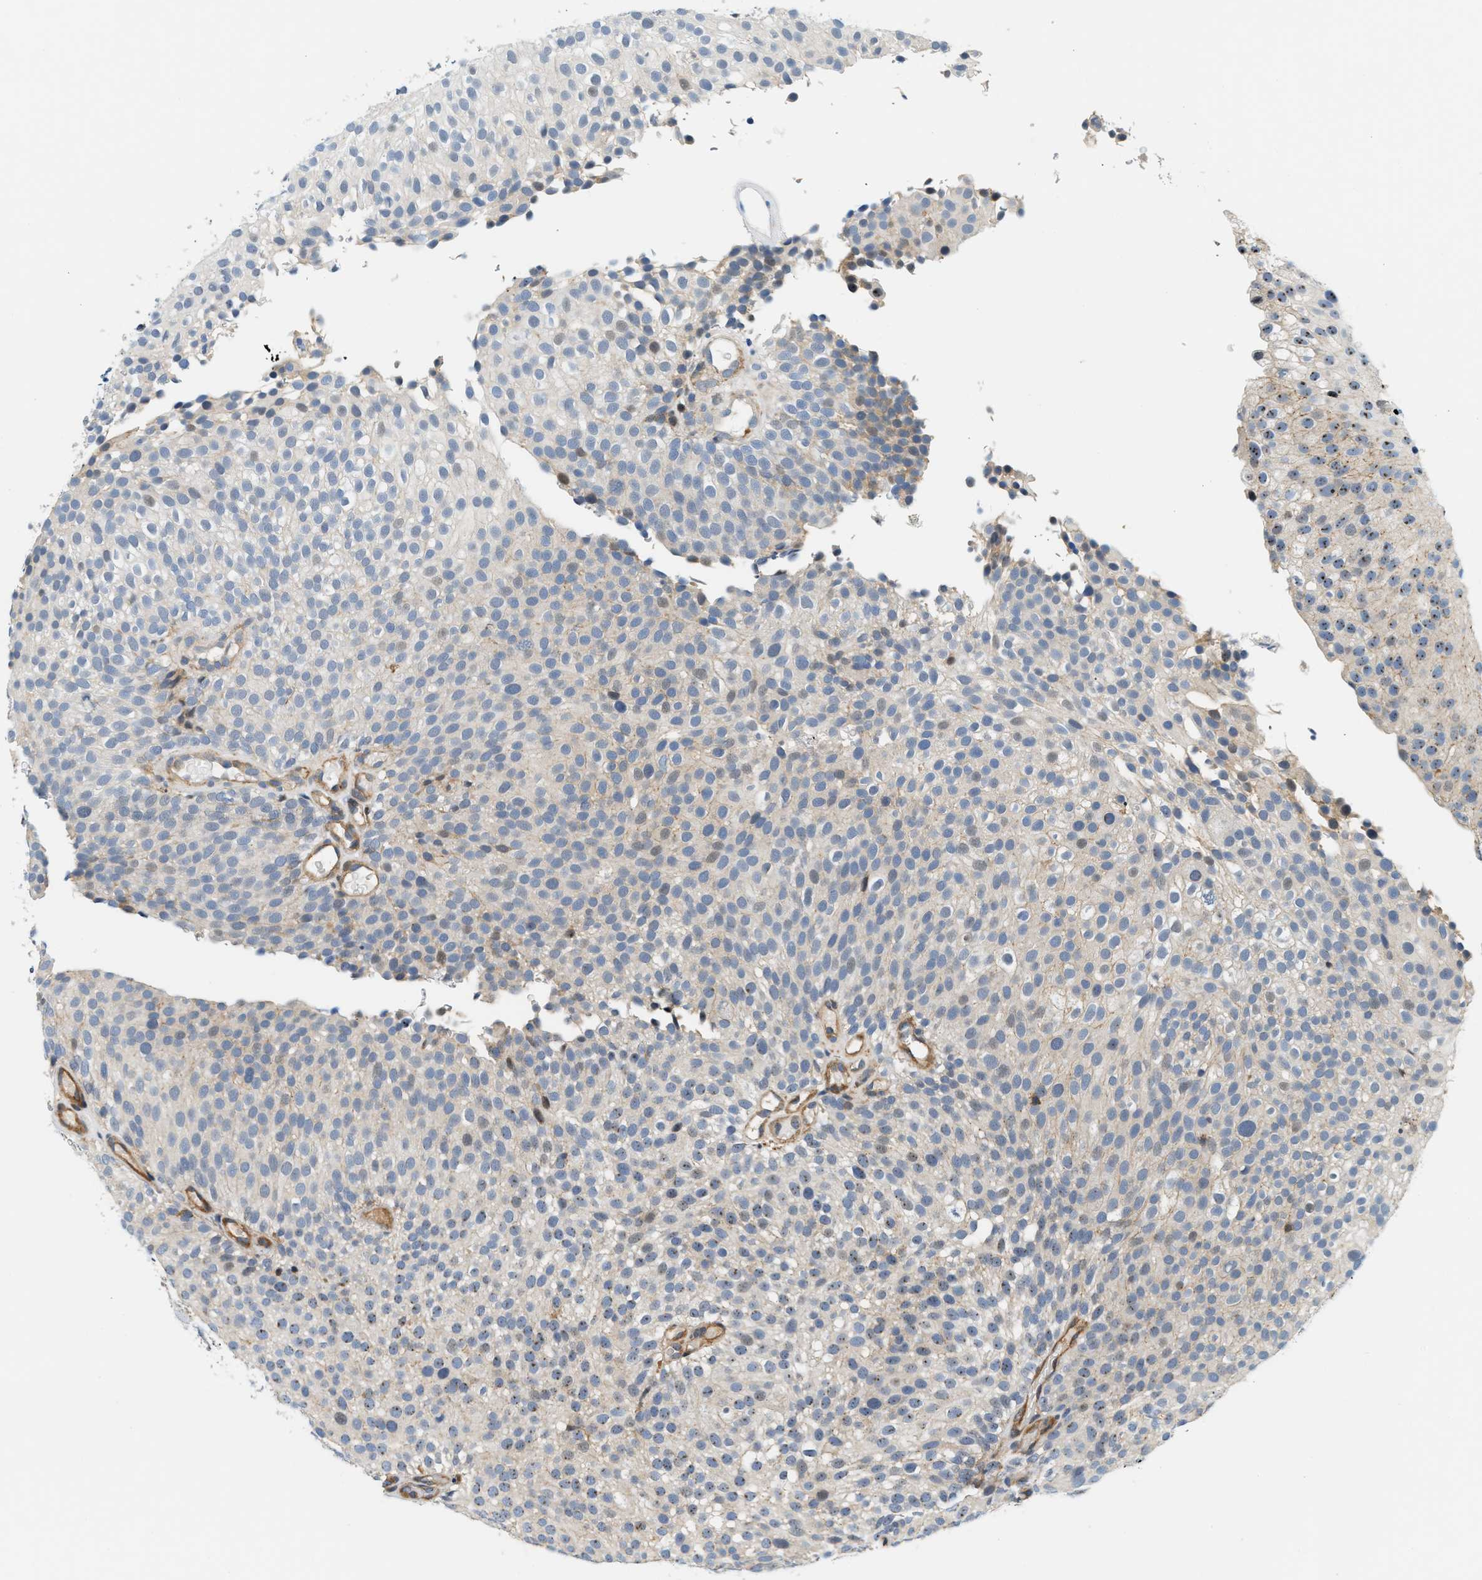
{"staining": {"intensity": "weak", "quantity": "<25%", "location": "cytoplasmic/membranous"}, "tissue": "urothelial cancer", "cell_type": "Tumor cells", "image_type": "cancer", "snomed": [{"axis": "morphology", "description": "Urothelial carcinoma, Low grade"}, {"axis": "topography", "description": "Urinary bladder"}], "caption": "Protein analysis of low-grade urothelial carcinoma demonstrates no significant positivity in tumor cells.", "gene": "SAMD9", "patient": {"sex": "male", "age": 78}}